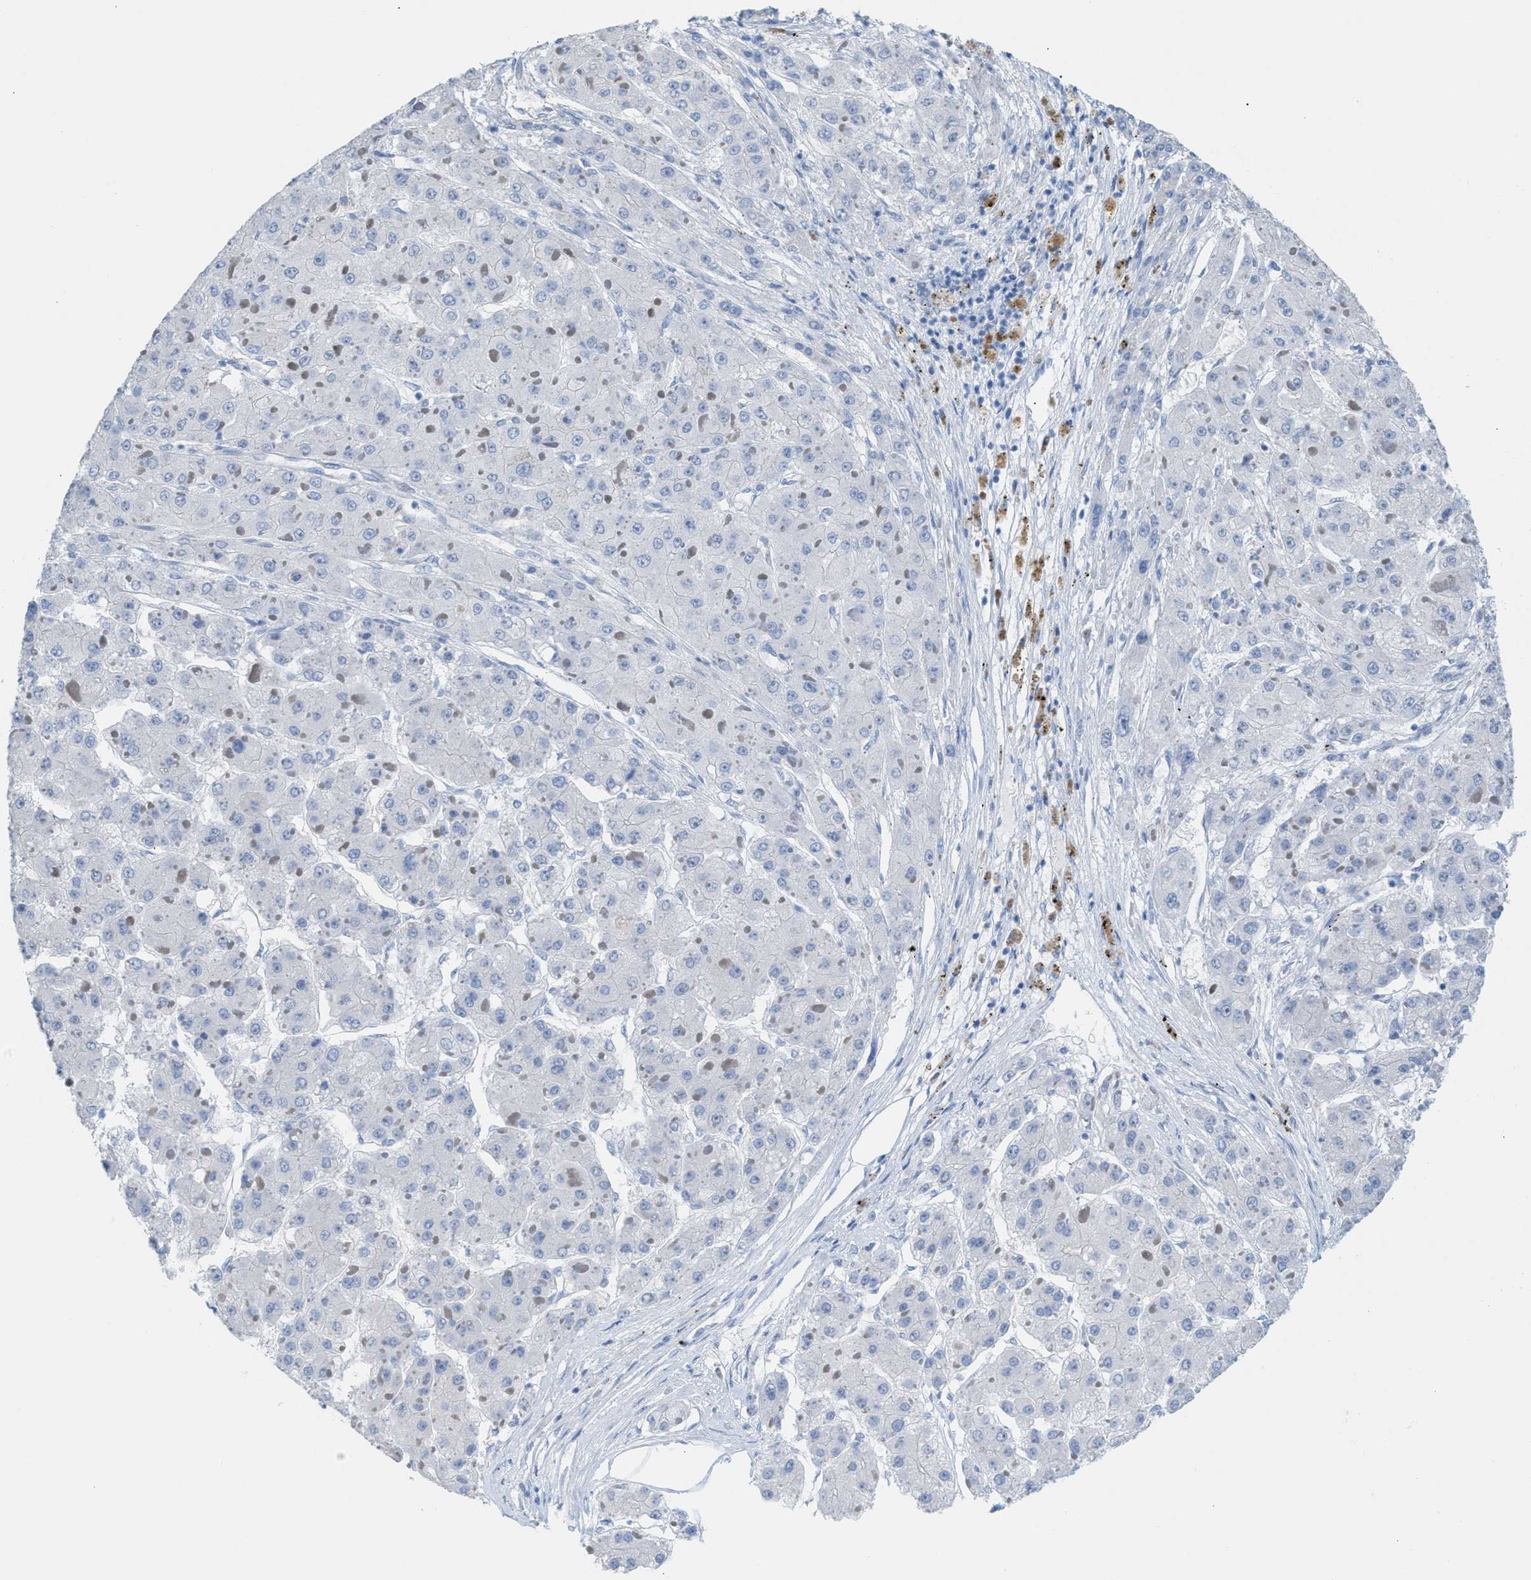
{"staining": {"intensity": "negative", "quantity": "none", "location": "none"}, "tissue": "liver cancer", "cell_type": "Tumor cells", "image_type": "cancer", "snomed": [{"axis": "morphology", "description": "Carcinoma, Hepatocellular, NOS"}, {"axis": "topography", "description": "Liver"}], "caption": "Liver hepatocellular carcinoma stained for a protein using immunohistochemistry (IHC) demonstrates no expression tumor cells.", "gene": "MPP3", "patient": {"sex": "female", "age": 73}}